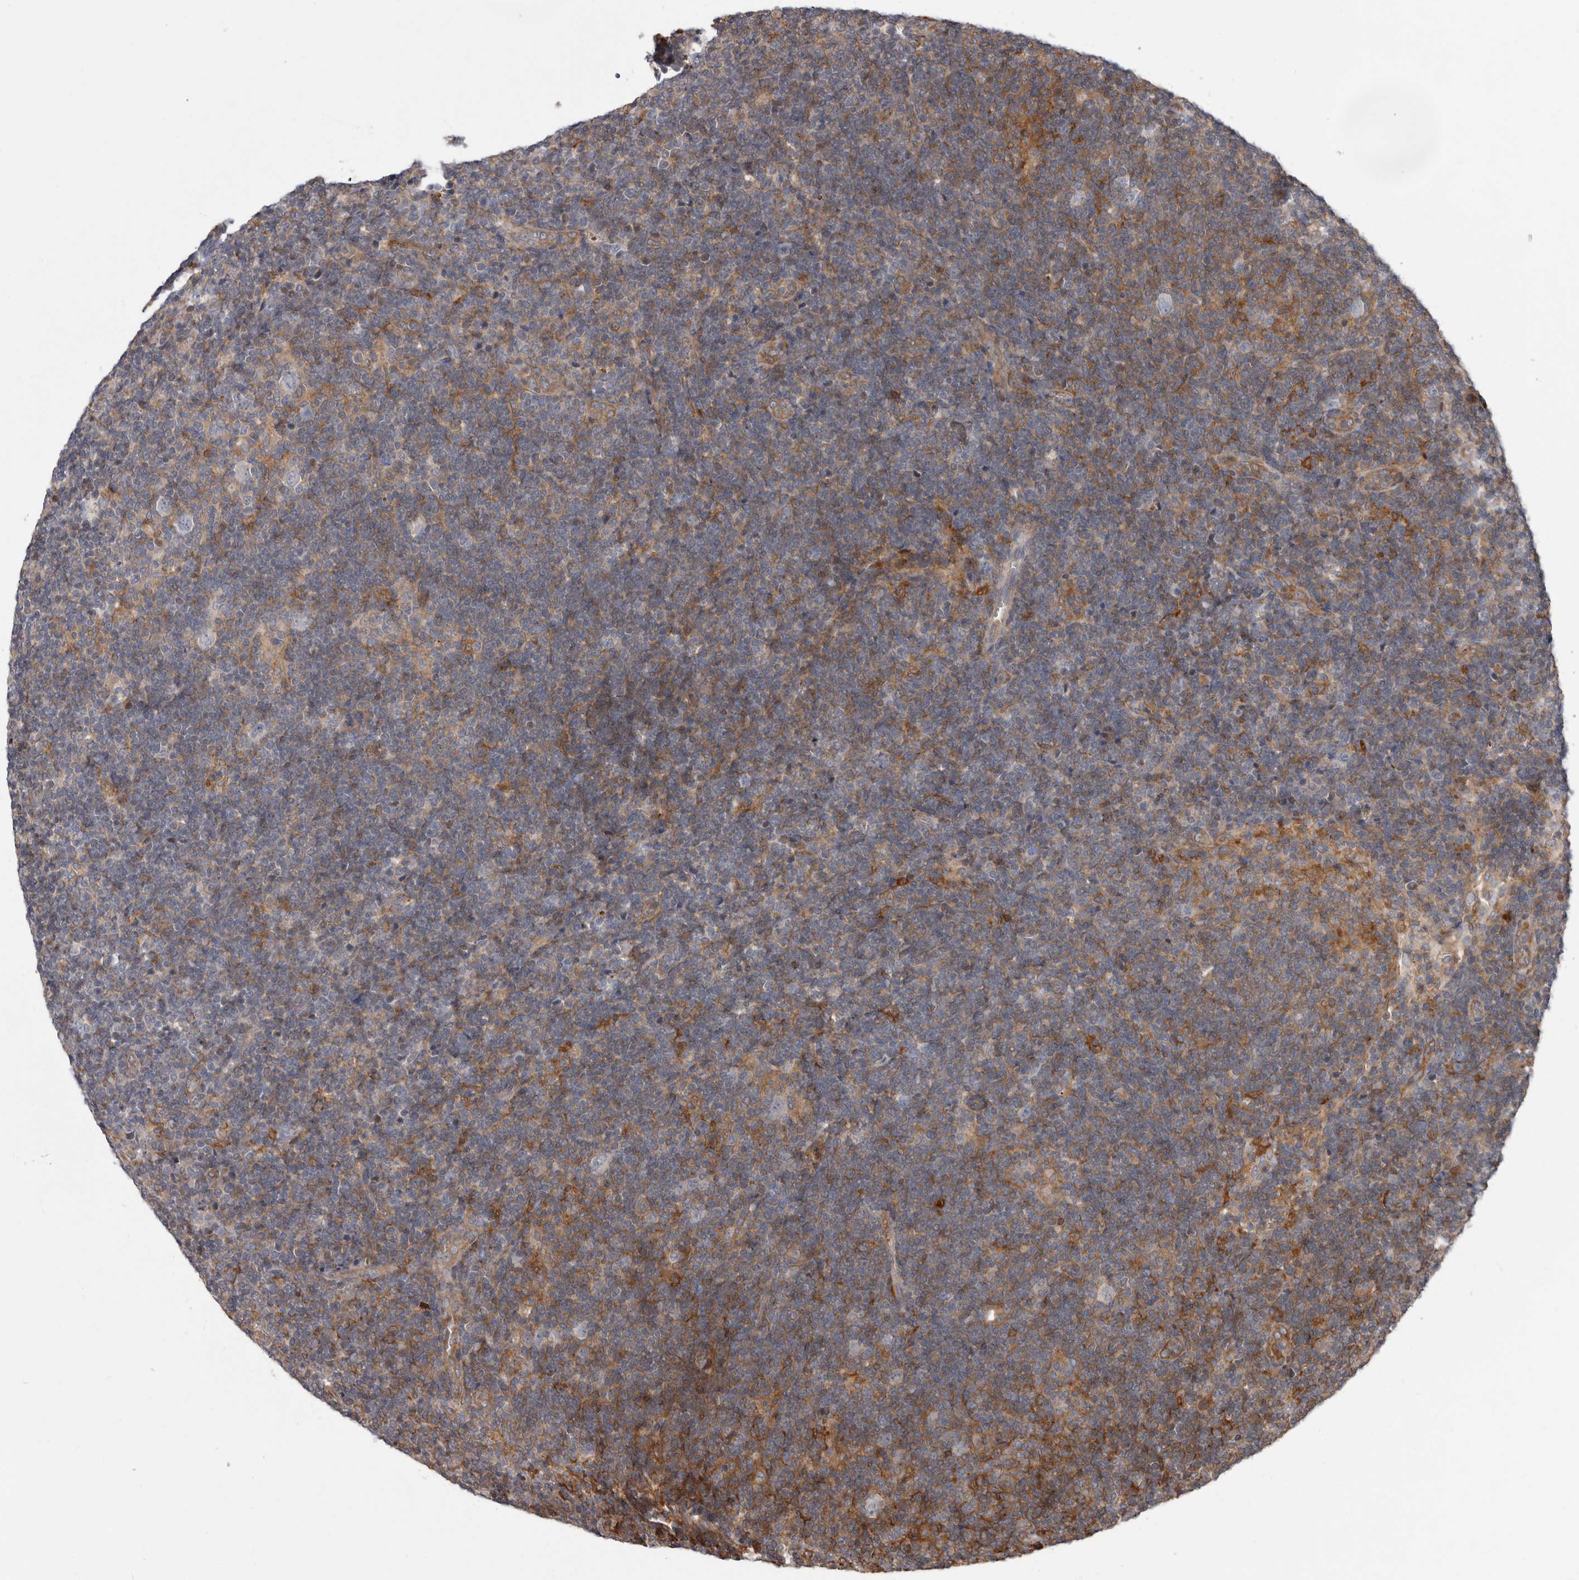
{"staining": {"intensity": "negative", "quantity": "none", "location": "none"}, "tissue": "lymphoma", "cell_type": "Tumor cells", "image_type": "cancer", "snomed": [{"axis": "morphology", "description": "Hodgkin's disease, NOS"}, {"axis": "topography", "description": "Lymph node"}], "caption": "DAB (3,3'-diaminobenzidine) immunohistochemical staining of lymphoma demonstrates no significant expression in tumor cells.", "gene": "FGFR4", "patient": {"sex": "female", "age": 57}}